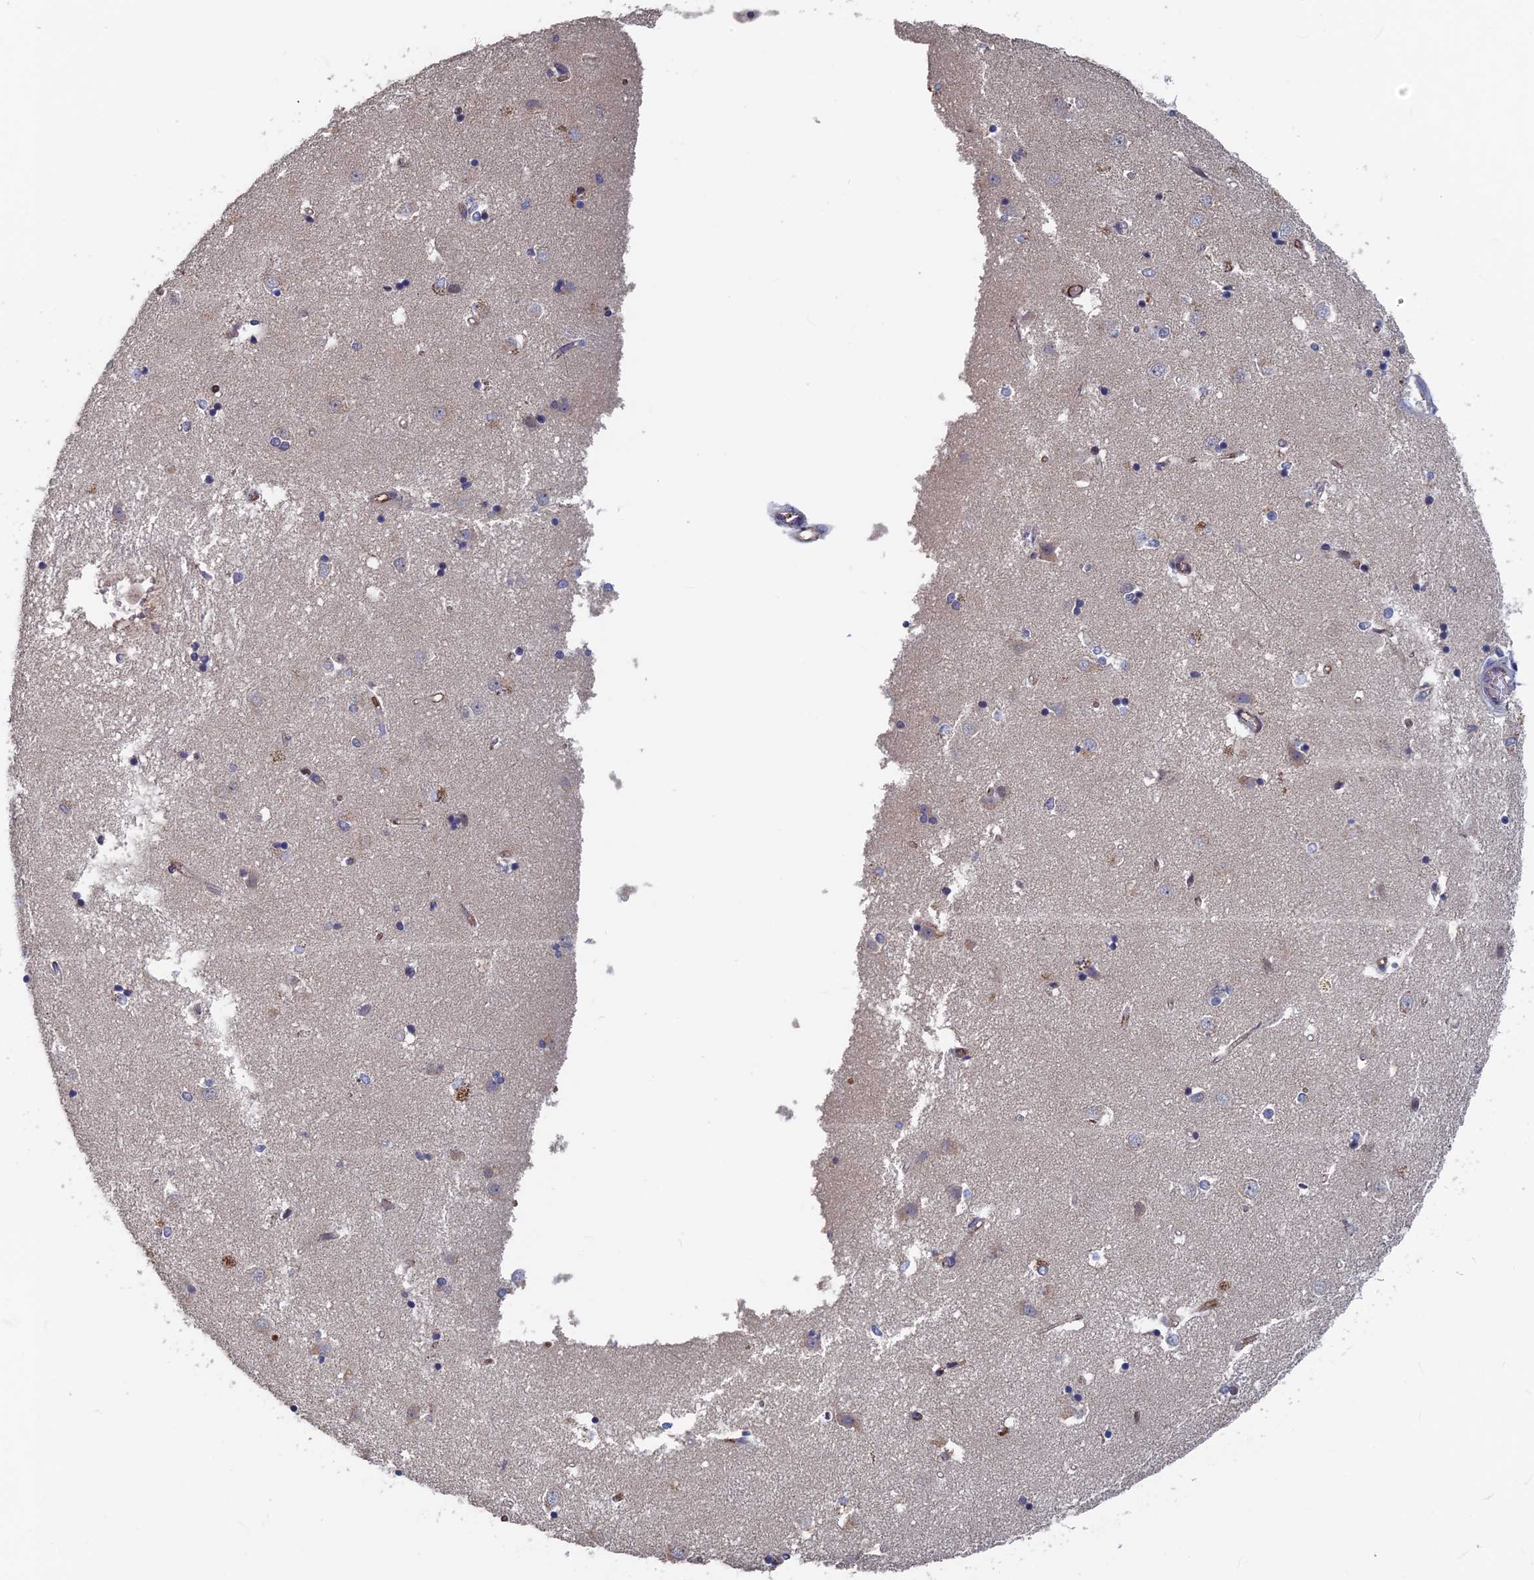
{"staining": {"intensity": "negative", "quantity": "none", "location": "none"}, "tissue": "caudate", "cell_type": "Glial cells", "image_type": "normal", "snomed": [{"axis": "morphology", "description": "Normal tissue, NOS"}, {"axis": "topography", "description": "Lateral ventricle wall"}], "caption": "Immunohistochemical staining of normal caudate displays no significant staining in glial cells.", "gene": "SH3D21", "patient": {"sex": "male", "age": 45}}